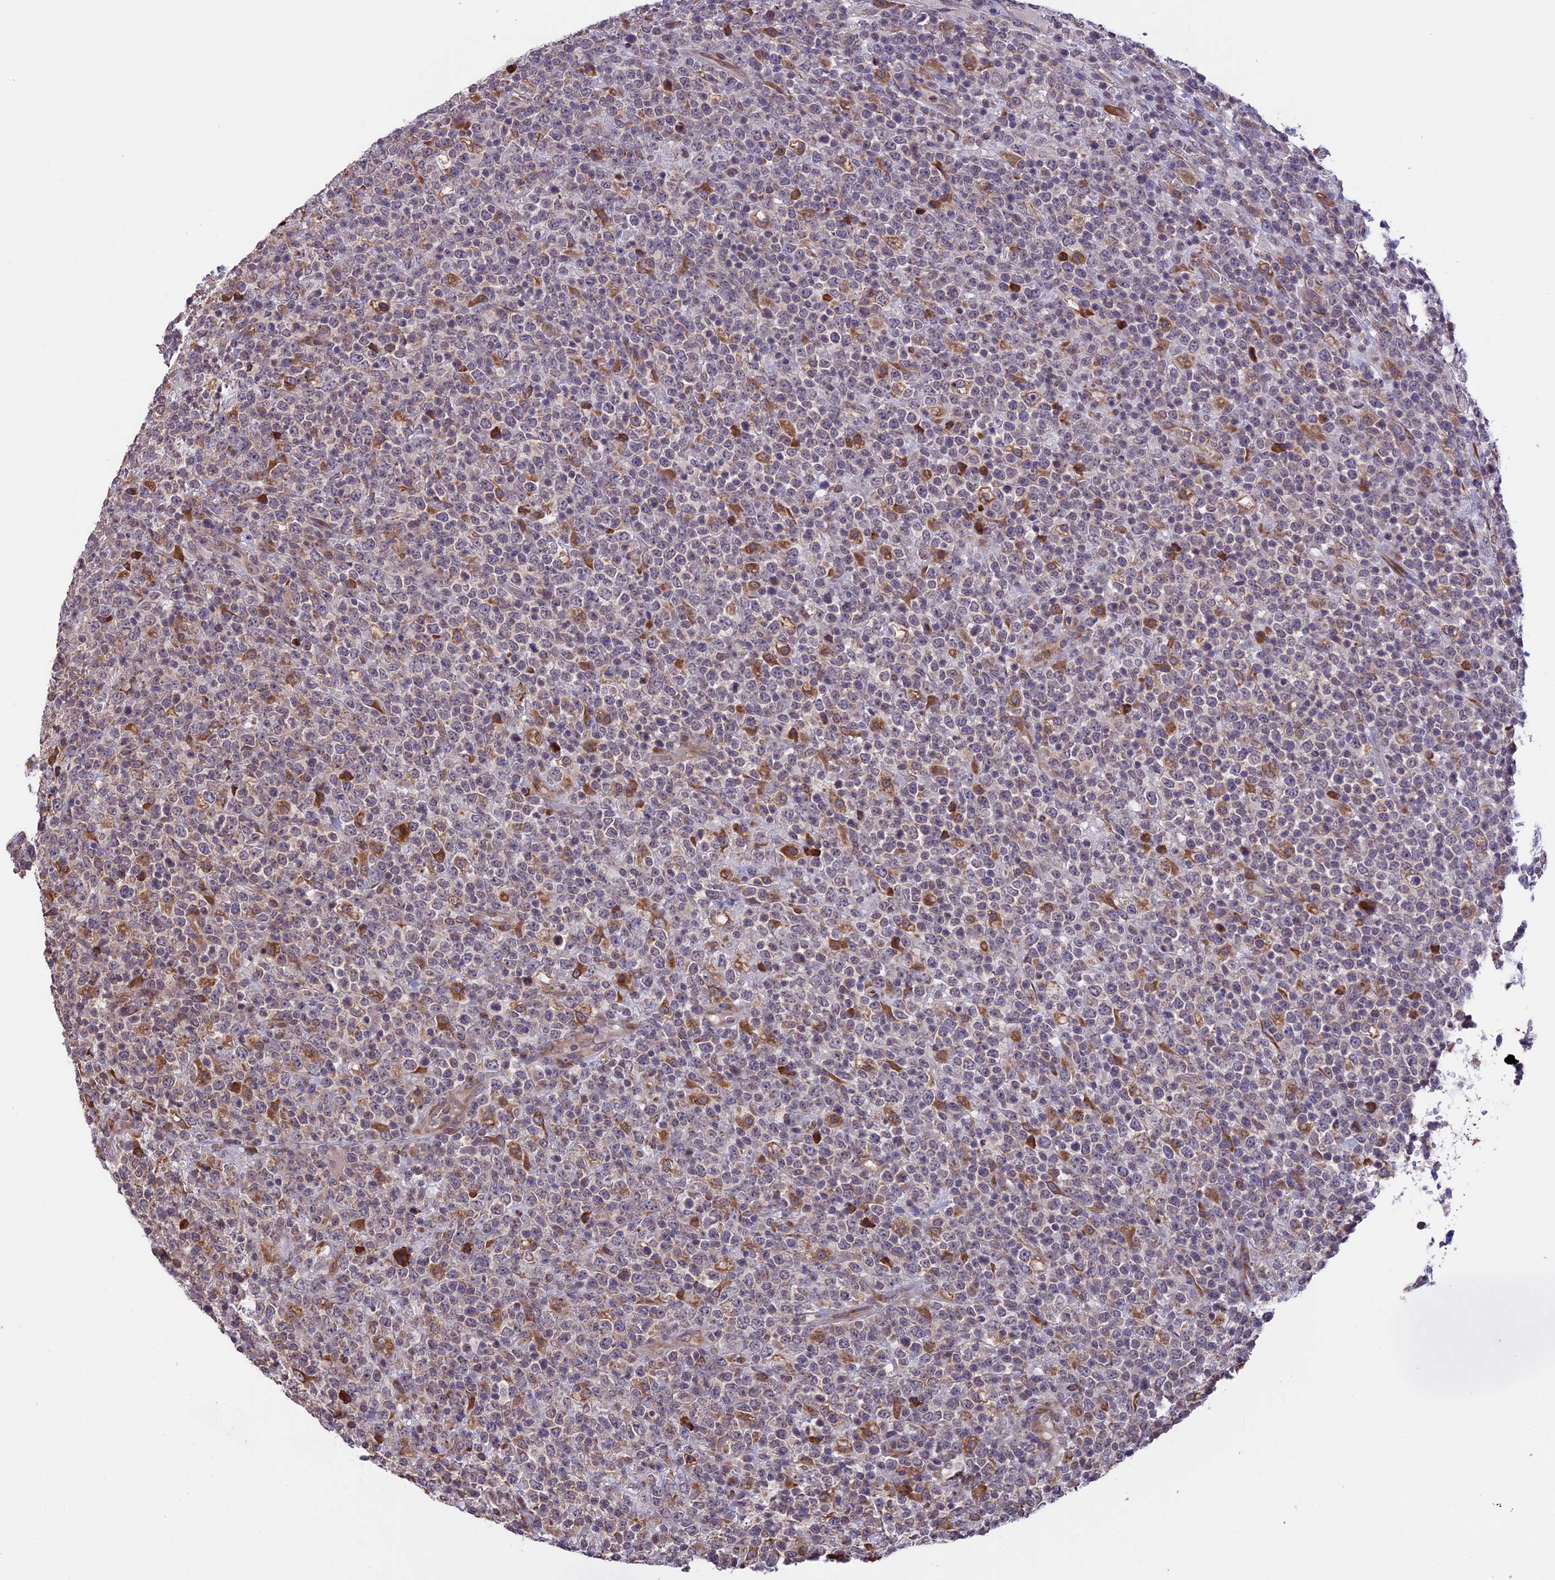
{"staining": {"intensity": "weak", "quantity": "25%-75%", "location": "cytoplasmic/membranous"}, "tissue": "lymphoma", "cell_type": "Tumor cells", "image_type": "cancer", "snomed": [{"axis": "morphology", "description": "Malignant lymphoma, non-Hodgkin's type, High grade"}, {"axis": "topography", "description": "Colon"}], "caption": "This histopathology image reveals immunohistochemistry staining of lymphoma, with low weak cytoplasmic/membranous expression in approximately 25%-75% of tumor cells.", "gene": "DMRTA2", "patient": {"sex": "female", "age": 53}}